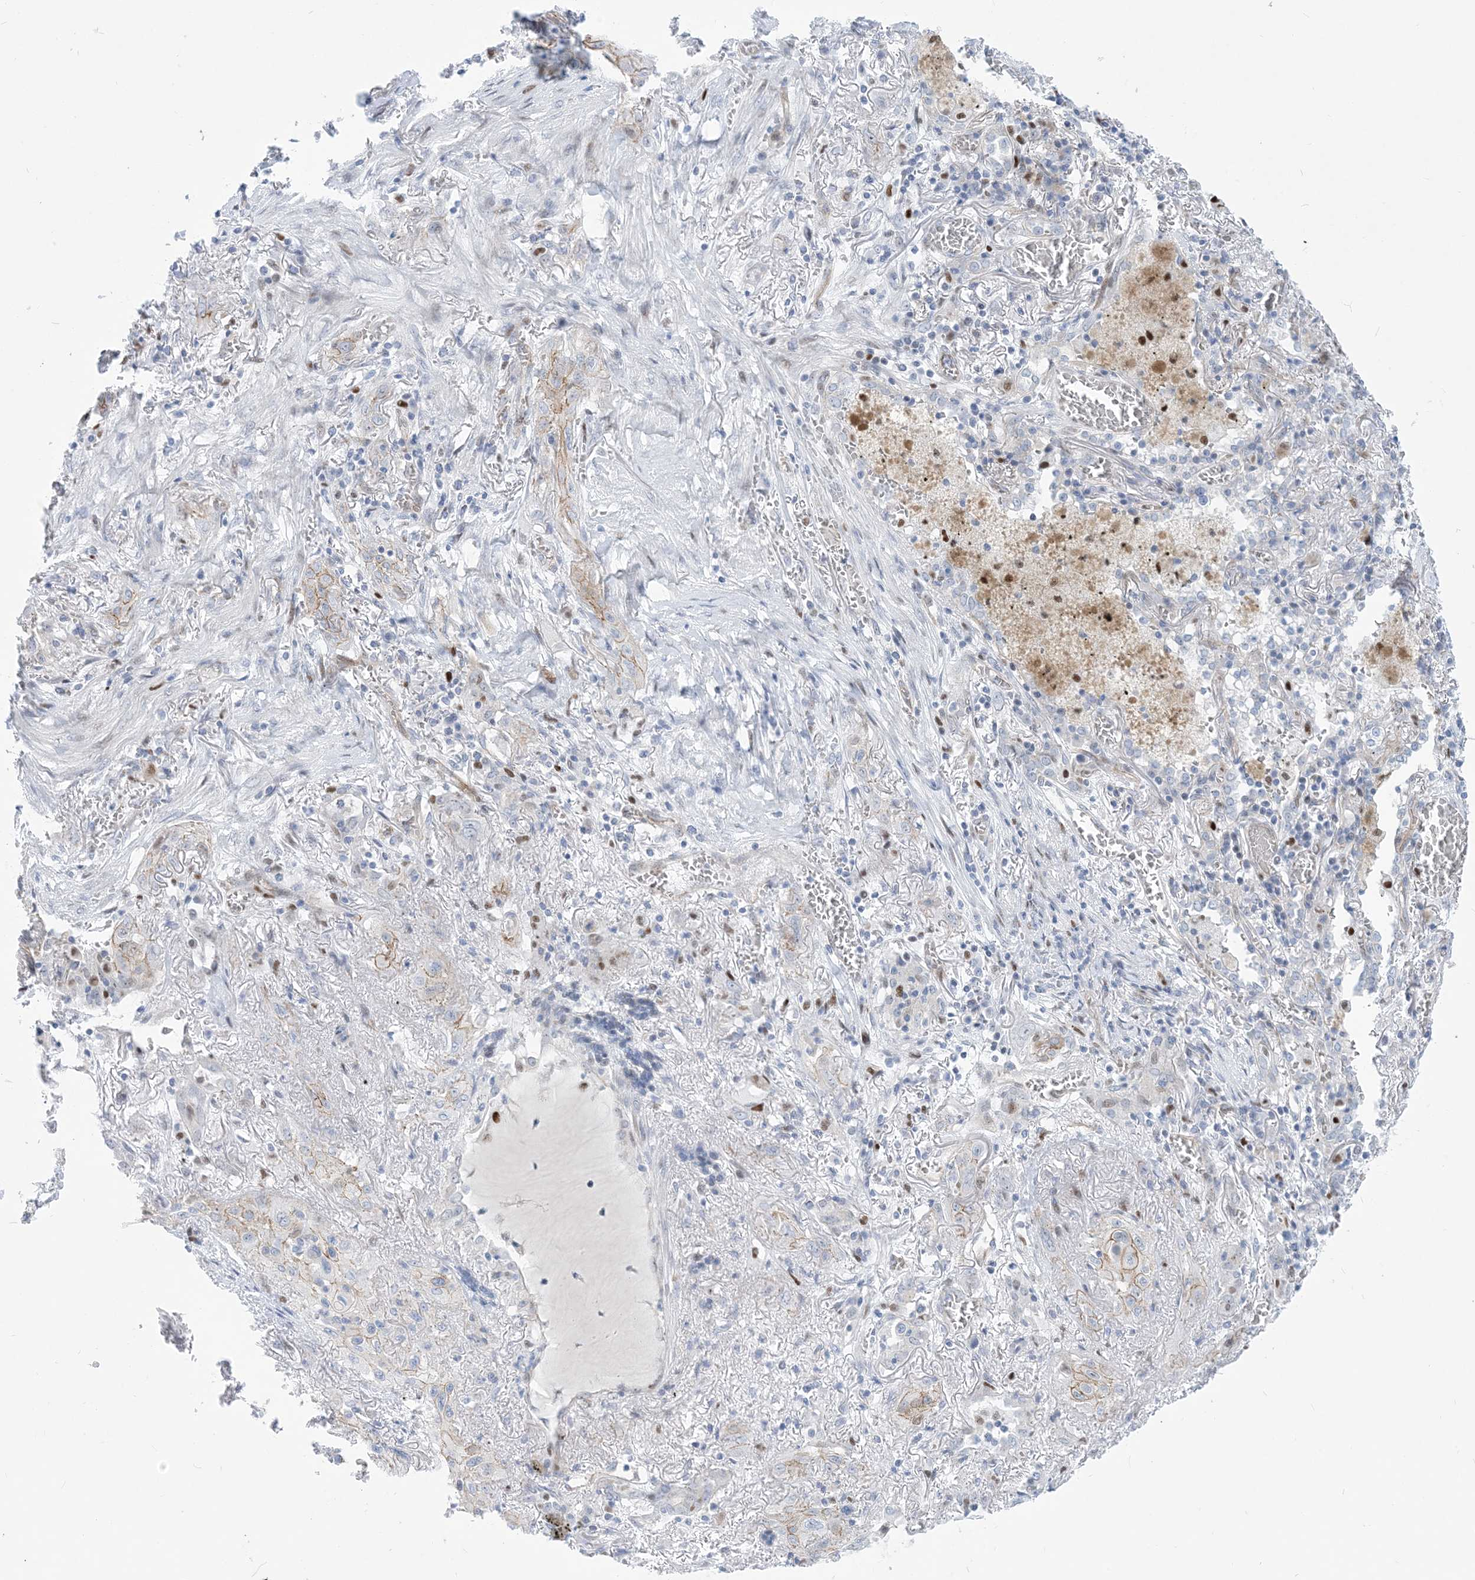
{"staining": {"intensity": "moderate", "quantity": "<25%", "location": "cytoplasmic/membranous"}, "tissue": "lung cancer", "cell_type": "Tumor cells", "image_type": "cancer", "snomed": [{"axis": "morphology", "description": "Squamous cell carcinoma, NOS"}, {"axis": "topography", "description": "Lung"}], "caption": "Lung cancer (squamous cell carcinoma) stained for a protein (brown) exhibits moderate cytoplasmic/membranous positive positivity in about <25% of tumor cells.", "gene": "MARS2", "patient": {"sex": "female", "age": 47}}